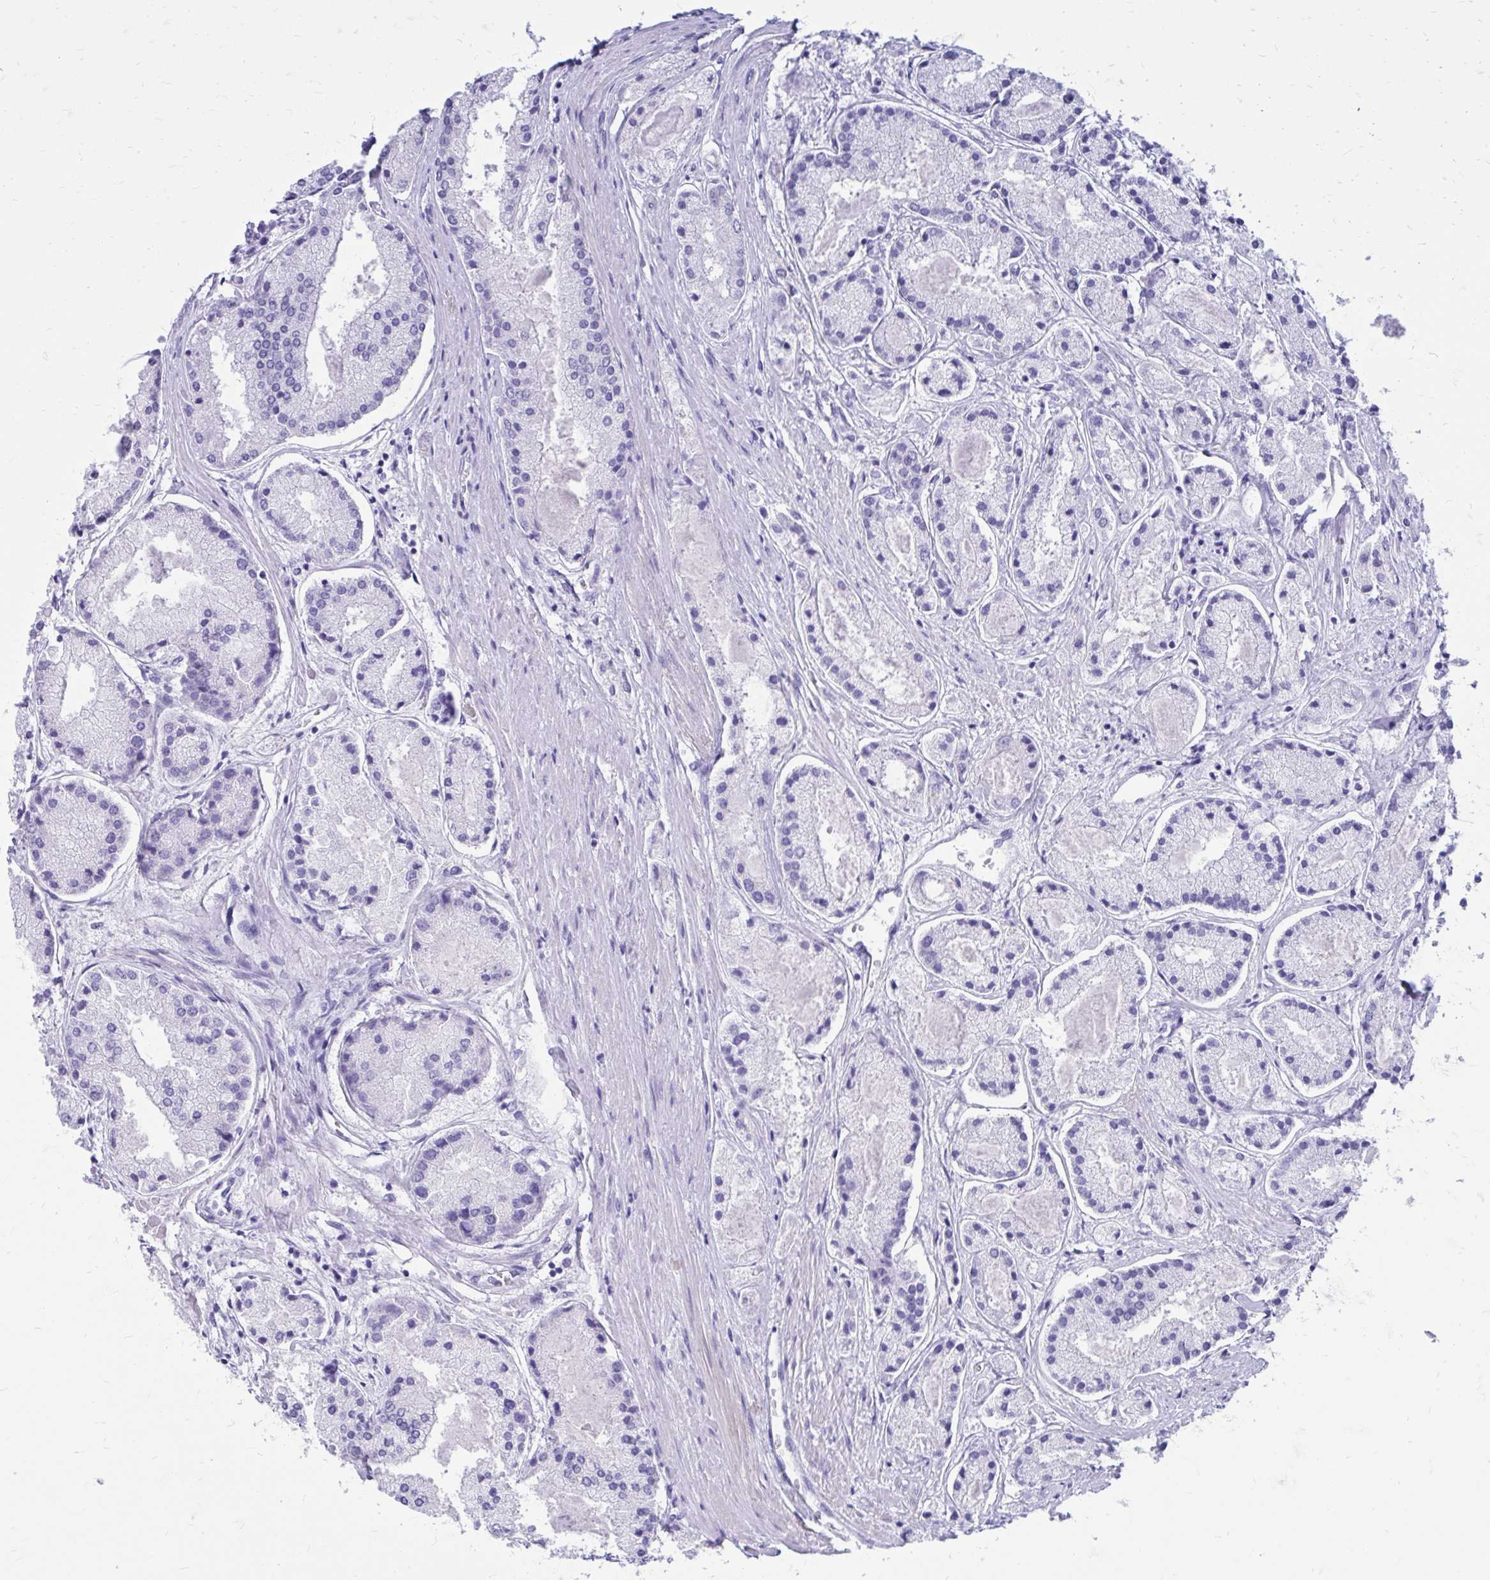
{"staining": {"intensity": "negative", "quantity": "none", "location": "none"}, "tissue": "prostate cancer", "cell_type": "Tumor cells", "image_type": "cancer", "snomed": [{"axis": "morphology", "description": "Adenocarcinoma, High grade"}, {"axis": "topography", "description": "Prostate"}], "caption": "Prostate cancer stained for a protein using IHC displays no positivity tumor cells.", "gene": "SATL1", "patient": {"sex": "male", "age": 67}}